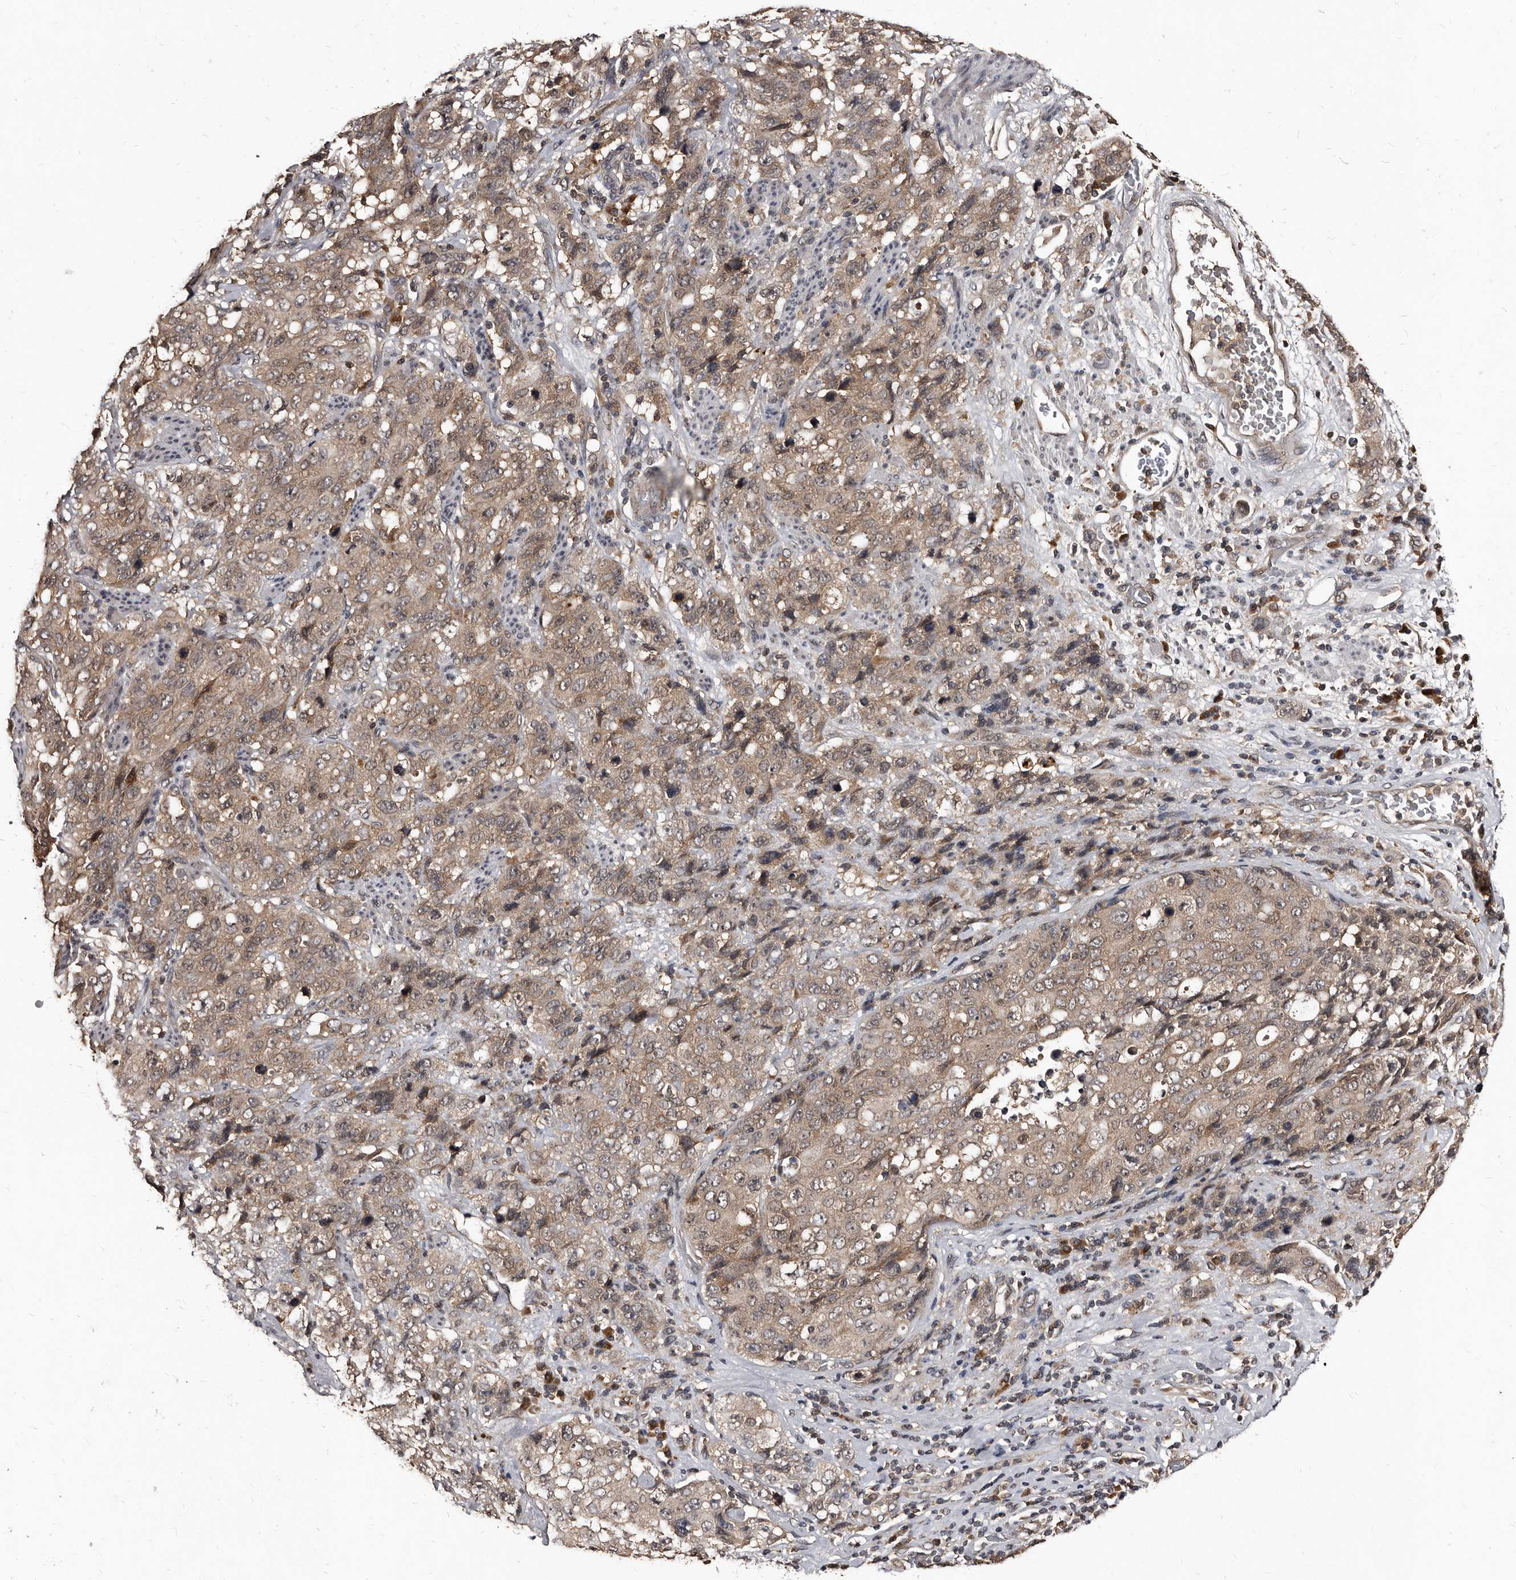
{"staining": {"intensity": "weak", "quantity": ">75%", "location": "cytoplasmic/membranous"}, "tissue": "stomach cancer", "cell_type": "Tumor cells", "image_type": "cancer", "snomed": [{"axis": "morphology", "description": "Adenocarcinoma, NOS"}, {"axis": "topography", "description": "Stomach"}], "caption": "Weak cytoplasmic/membranous expression for a protein is present in approximately >75% of tumor cells of adenocarcinoma (stomach) using IHC.", "gene": "PMVK", "patient": {"sex": "male", "age": 48}}